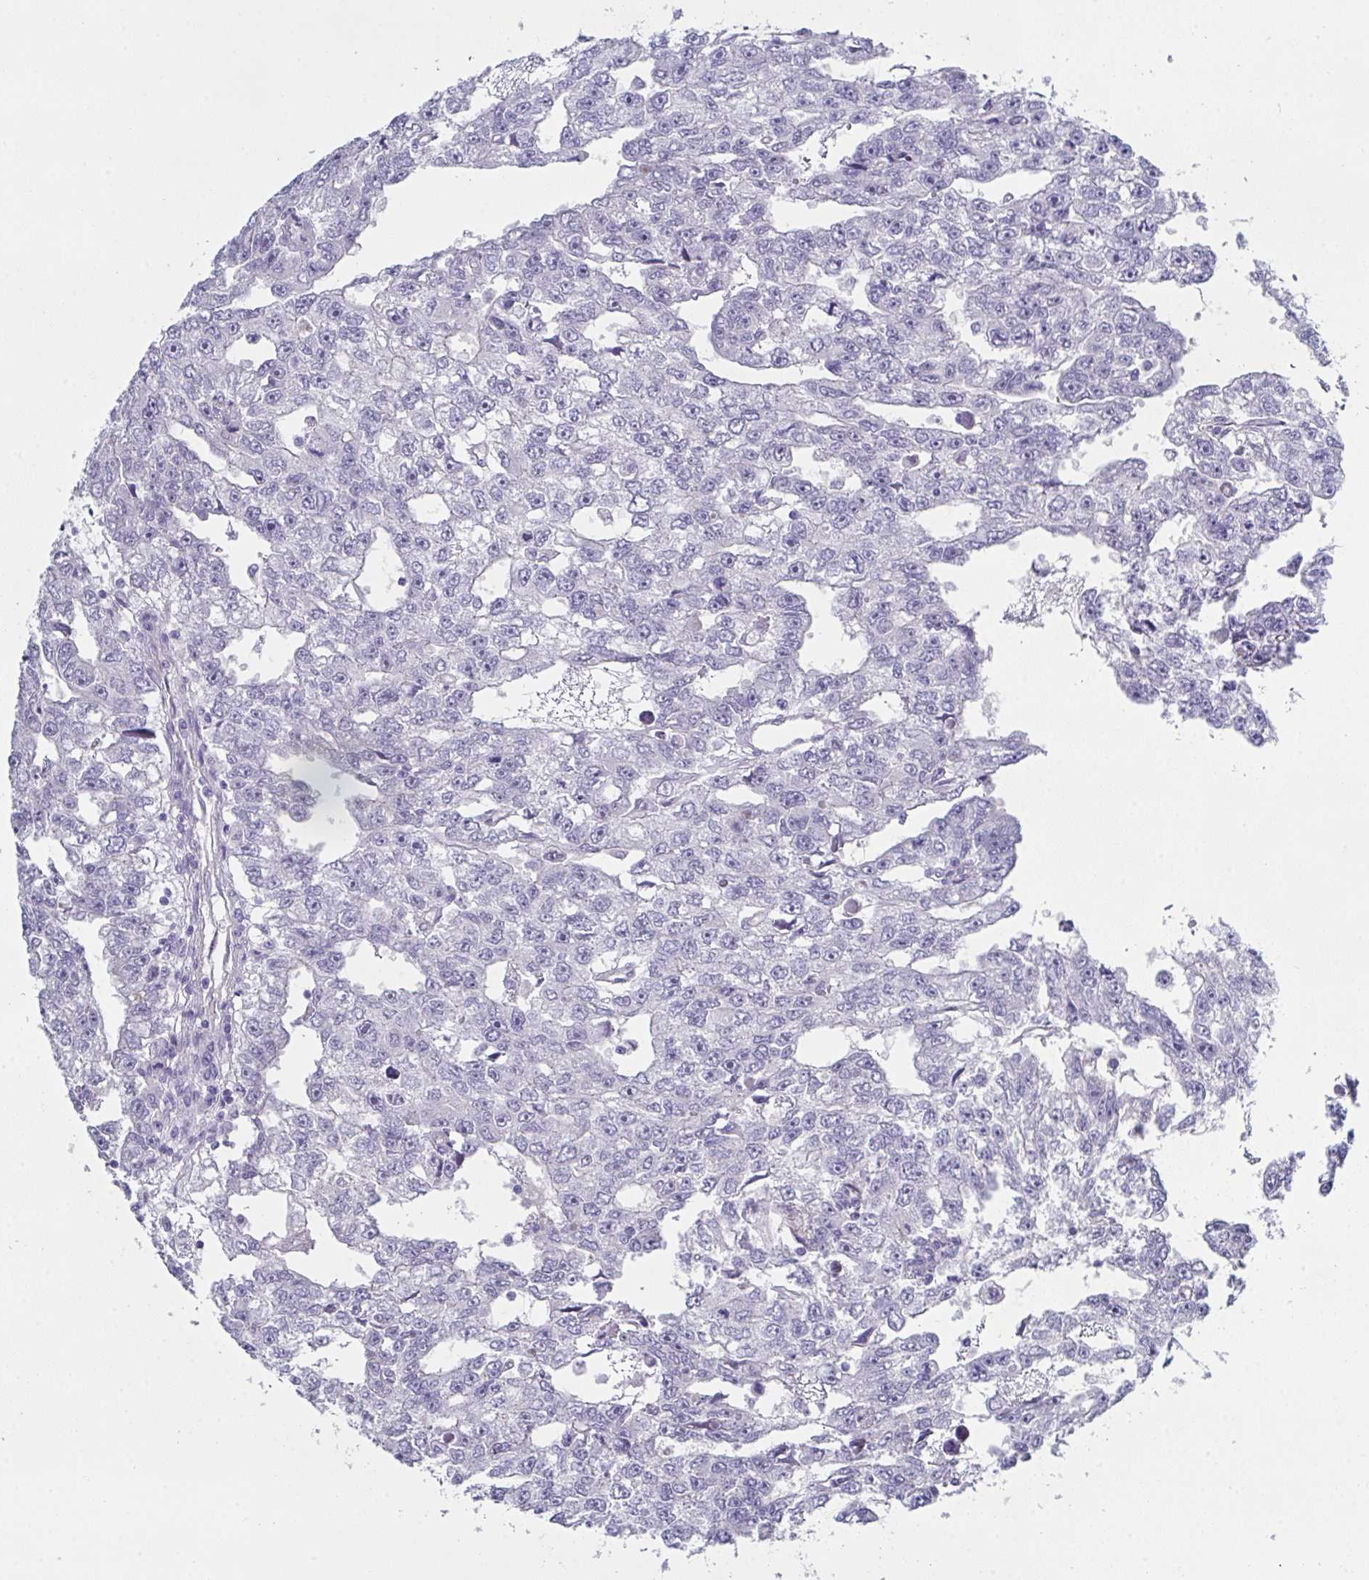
{"staining": {"intensity": "negative", "quantity": "none", "location": "none"}, "tissue": "testis cancer", "cell_type": "Tumor cells", "image_type": "cancer", "snomed": [{"axis": "morphology", "description": "Carcinoma, Embryonal, NOS"}, {"axis": "topography", "description": "Testis"}], "caption": "Immunohistochemistry (IHC) micrograph of neoplastic tissue: testis cancer (embryonal carcinoma) stained with DAB (3,3'-diaminobenzidine) exhibits no significant protein positivity in tumor cells.", "gene": "FBXO47", "patient": {"sex": "male", "age": 20}}